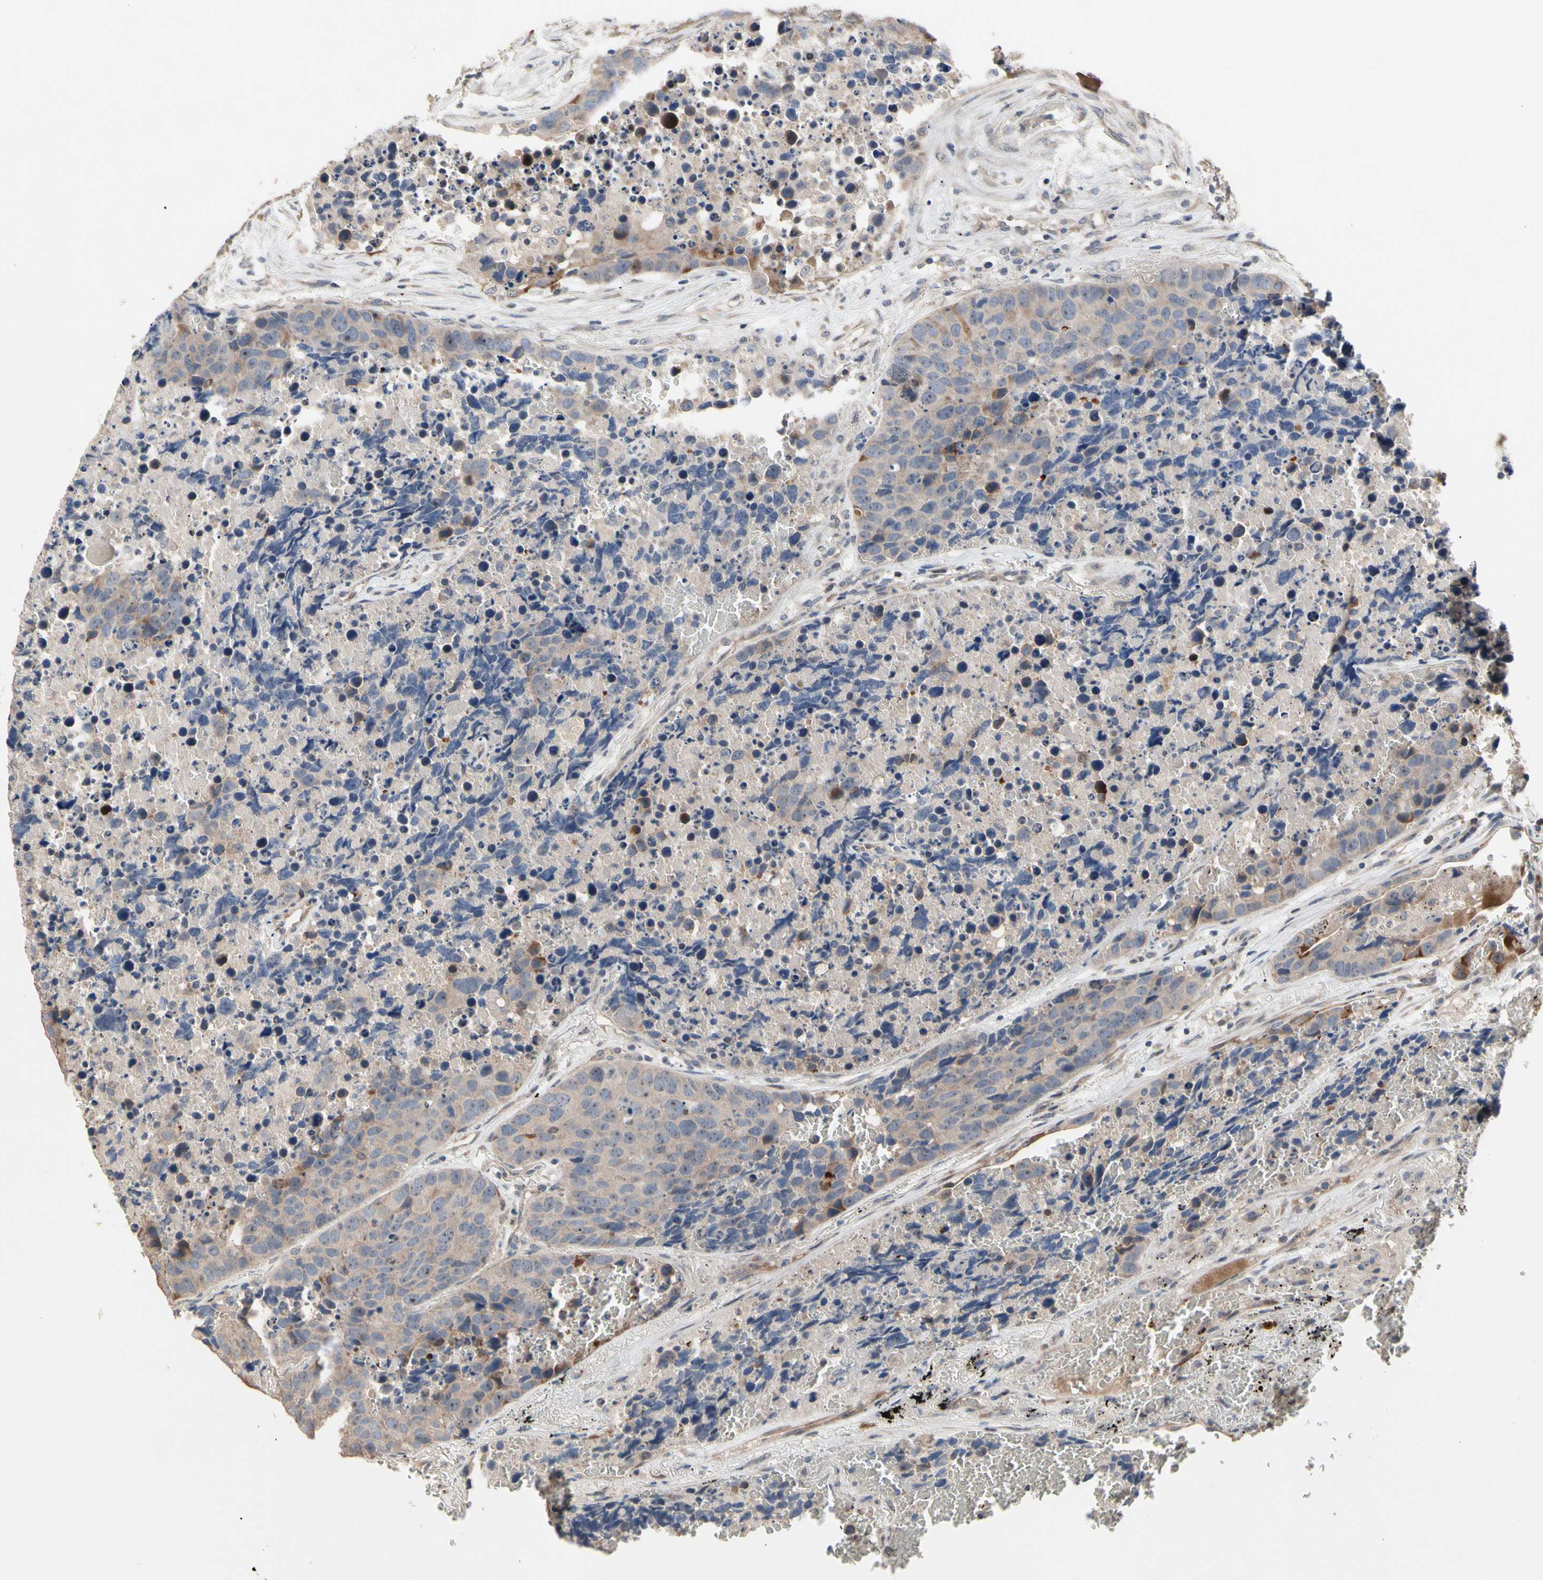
{"staining": {"intensity": "weak", "quantity": "25%-75%", "location": "cytoplasmic/membranous"}, "tissue": "carcinoid", "cell_type": "Tumor cells", "image_type": "cancer", "snomed": [{"axis": "morphology", "description": "Carcinoid, malignant, NOS"}, {"axis": "topography", "description": "Lung"}], "caption": "Carcinoid was stained to show a protein in brown. There is low levels of weak cytoplasmic/membranous expression in about 25%-75% of tumor cells.", "gene": "HMGCR", "patient": {"sex": "male", "age": 60}}